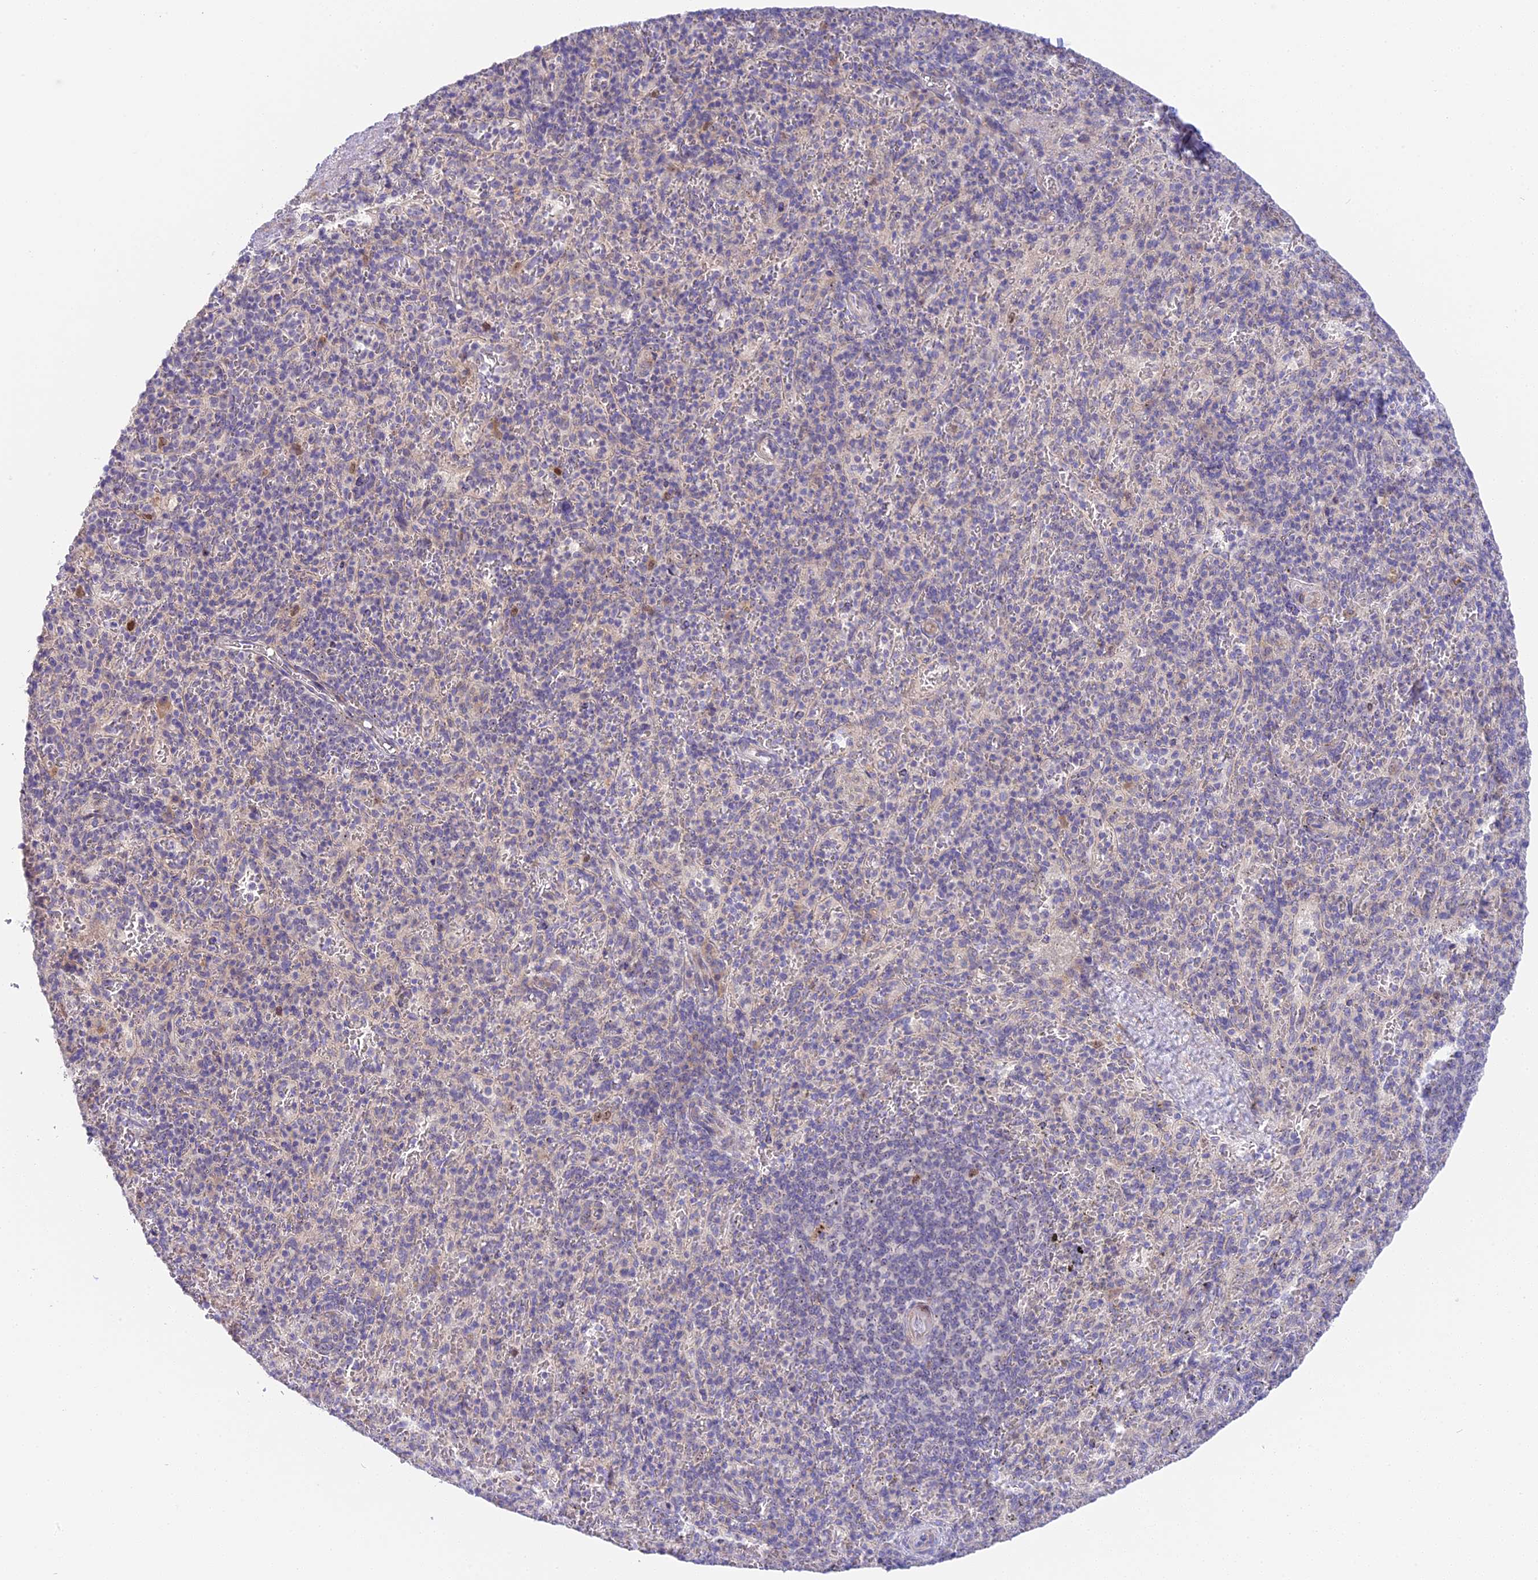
{"staining": {"intensity": "negative", "quantity": "none", "location": "none"}, "tissue": "spleen", "cell_type": "Cells in red pulp", "image_type": "normal", "snomed": [{"axis": "morphology", "description": "Normal tissue, NOS"}, {"axis": "topography", "description": "Spleen"}], "caption": "The image reveals no staining of cells in red pulp in unremarkable spleen. (DAB IHC with hematoxylin counter stain).", "gene": "RAD51", "patient": {"sex": "male", "age": 82}}